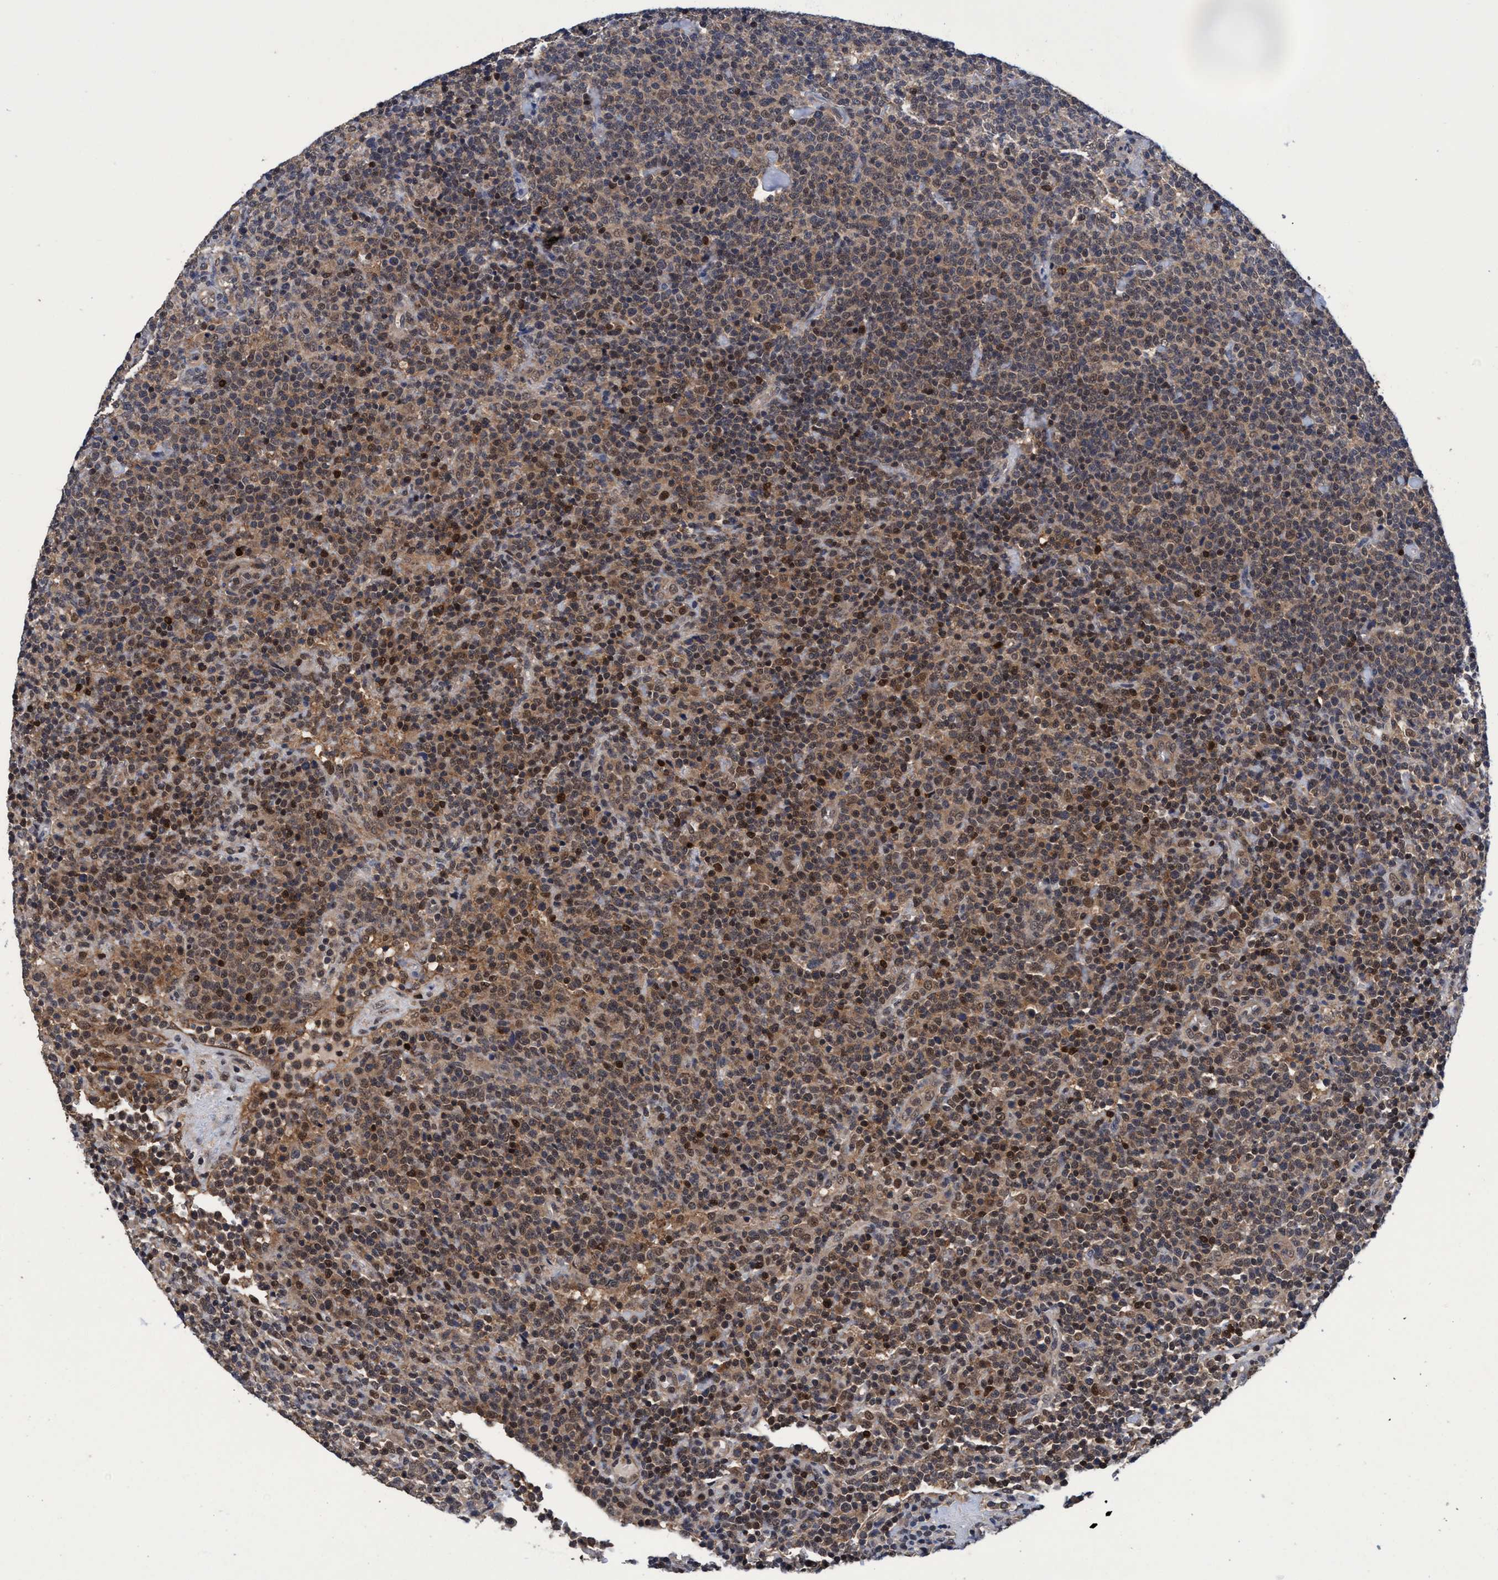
{"staining": {"intensity": "moderate", "quantity": ">75%", "location": "cytoplasmic/membranous,nuclear"}, "tissue": "lymphoma", "cell_type": "Tumor cells", "image_type": "cancer", "snomed": [{"axis": "morphology", "description": "Malignant lymphoma, non-Hodgkin's type, High grade"}, {"axis": "topography", "description": "Lymph node"}], "caption": "Brown immunohistochemical staining in human malignant lymphoma, non-Hodgkin's type (high-grade) displays moderate cytoplasmic/membranous and nuclear positivity in about >75% of tumor cells. (DAB (3,3'-diaminobenzidine) IHC, brown staining for protein, blue staining for nuclei).", "gene": "PSMD12", "patient": {"sex": "male", "age": 61}}